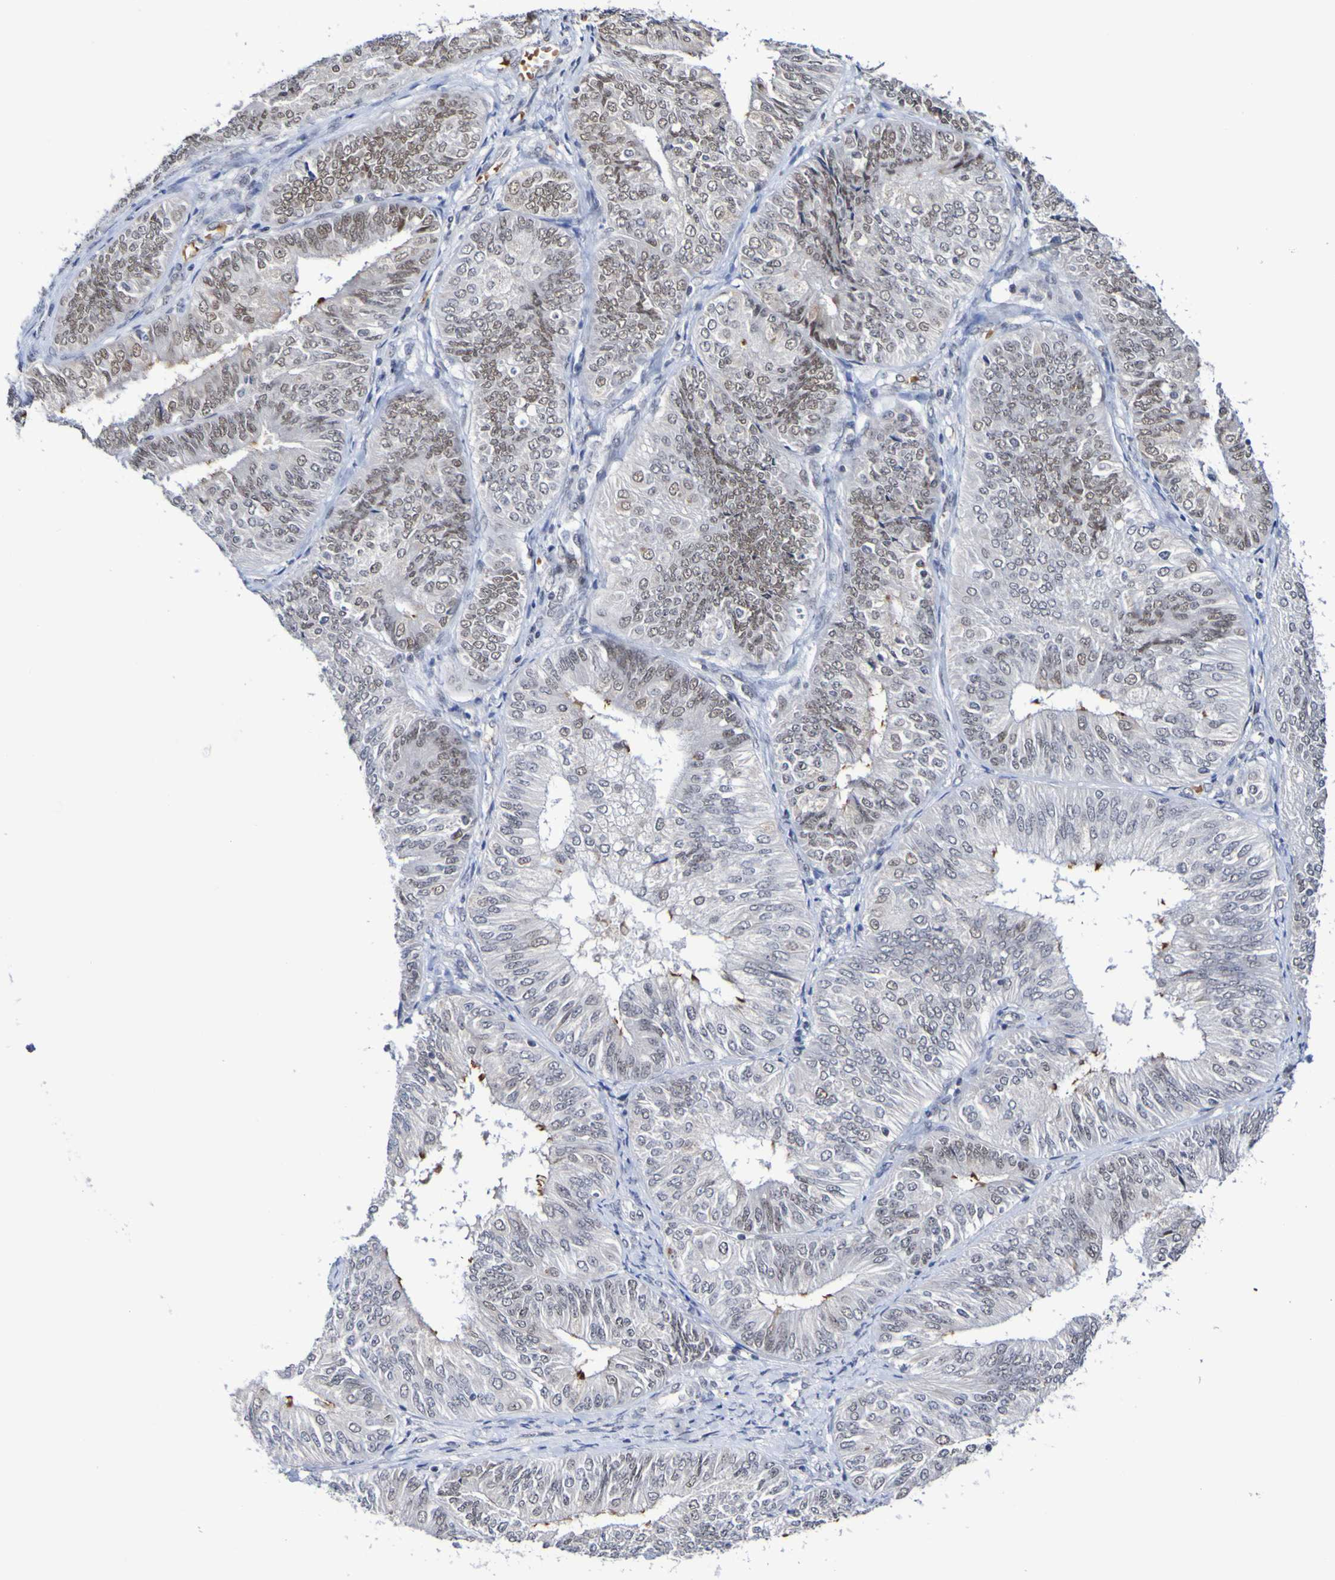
{"staining": {"intensity": "weak", "quantity": "25%-75%", "location": "nuclear"}, "tissue": "endometrial cancer", "cell_type": "Tumor cells", "image_type": "cancer", "snomed": [{"axis": "morphology", "description": "Adenocarcinoma, NOS"}, {"axis": "topography", "description": "Endometrium"}], "caption": "Immunohistochemical staining of adenocarcinoma (endometrial) shows low levels of weak nuclear protein staining in about 25%-75% of tumor cells.", "gene": "PCGF1", "patient": {"sex": "female", "age": 58}}